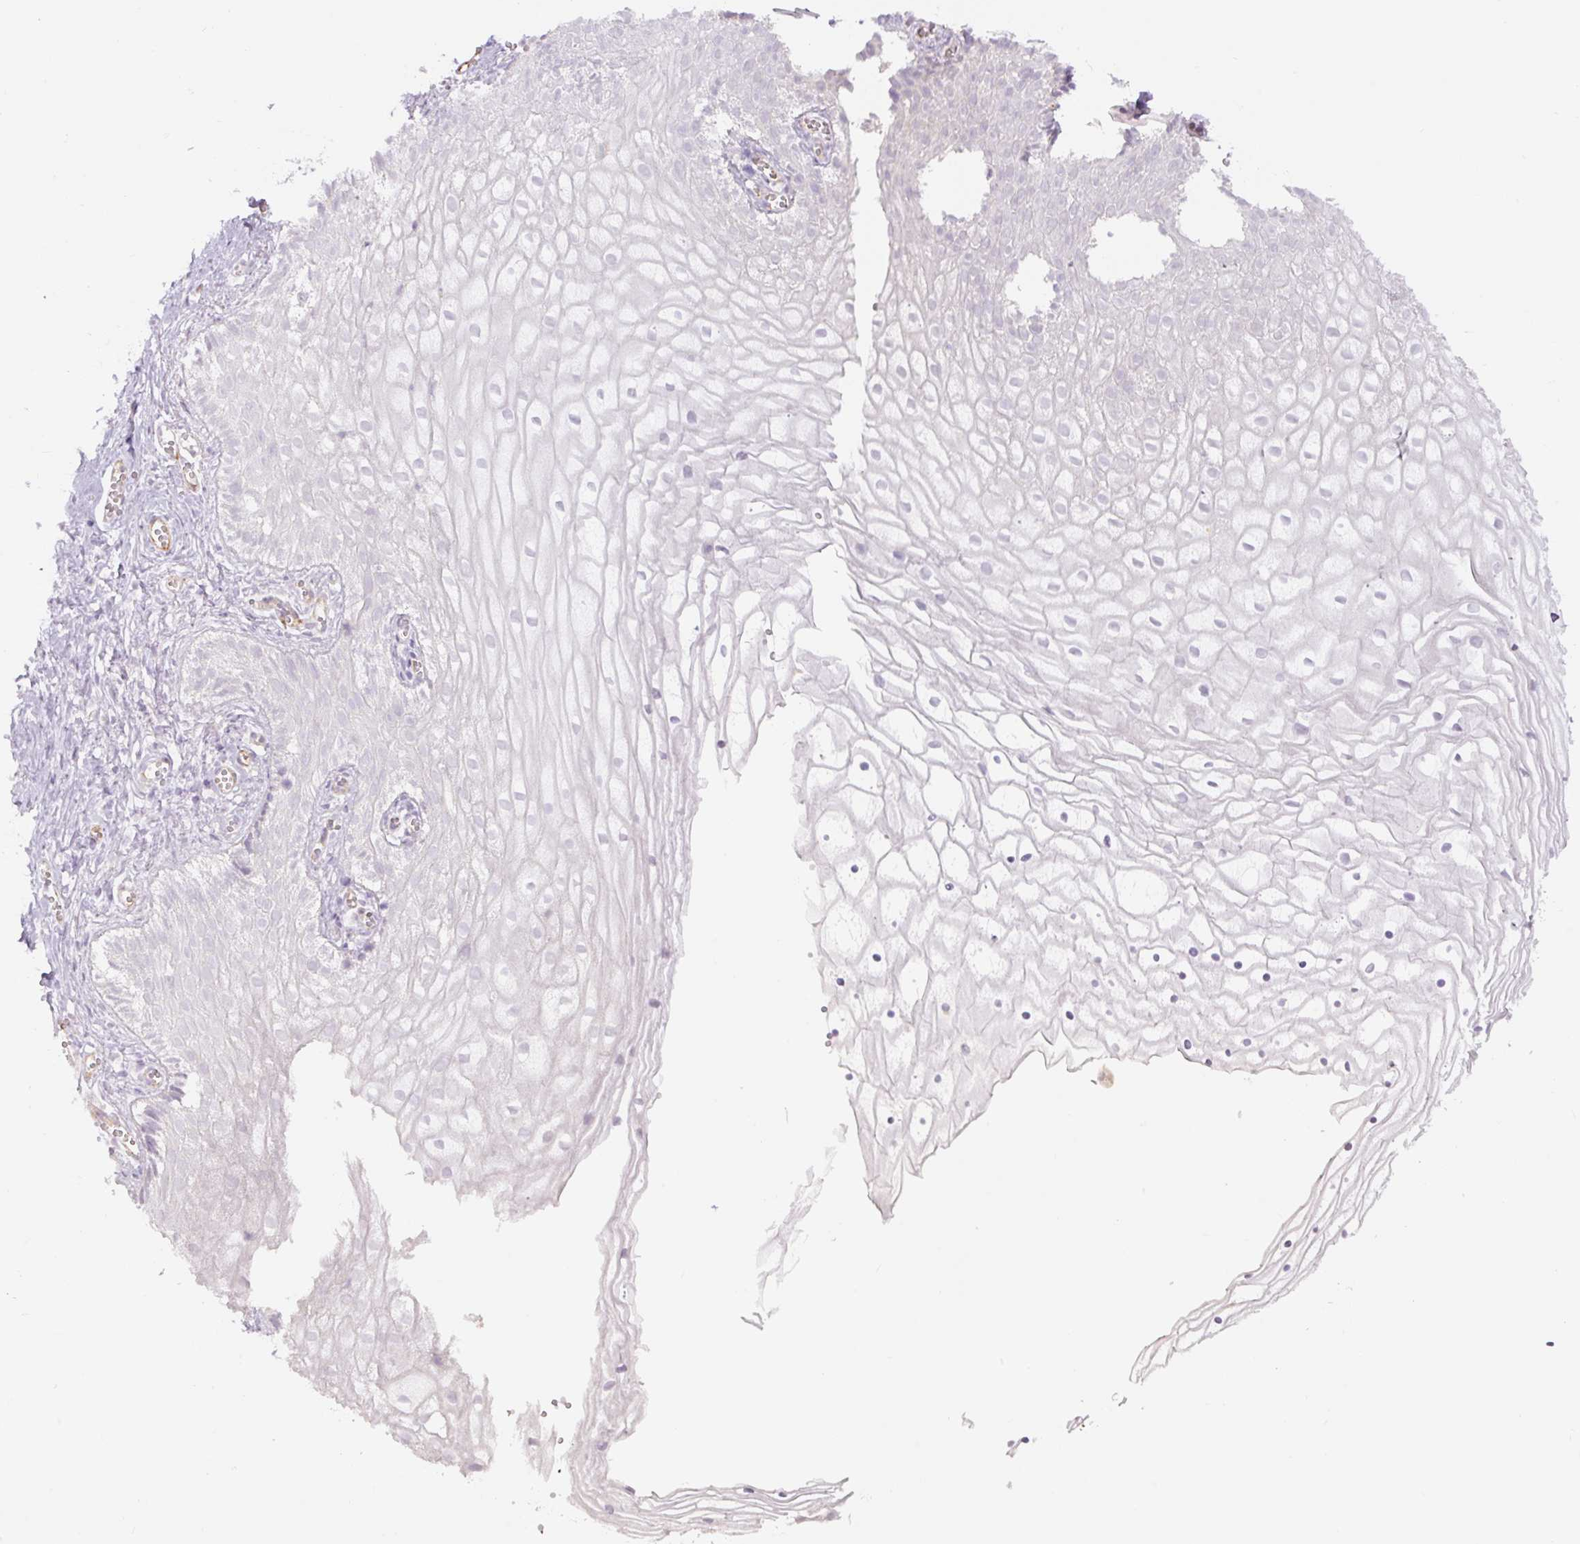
{"staining": {"intensity": "negative", "quantity": "none", "location": "none"}, "tissue": "vagina", "cell_type": "Squamous epithelial cells", "image_type": "normal", "snomed": [{"axis": "morphology", "description": "Normal tissue, NOS"}, {"axis": "topography", "description": "Vagina"}], "caption": "Immunohistochemistry image of normal vagina stained for a protein (brown), which displays no staining in squamous epithelial cells.", "gene": "MYL12A", "patient": {"sex": "female", "age": 56}}